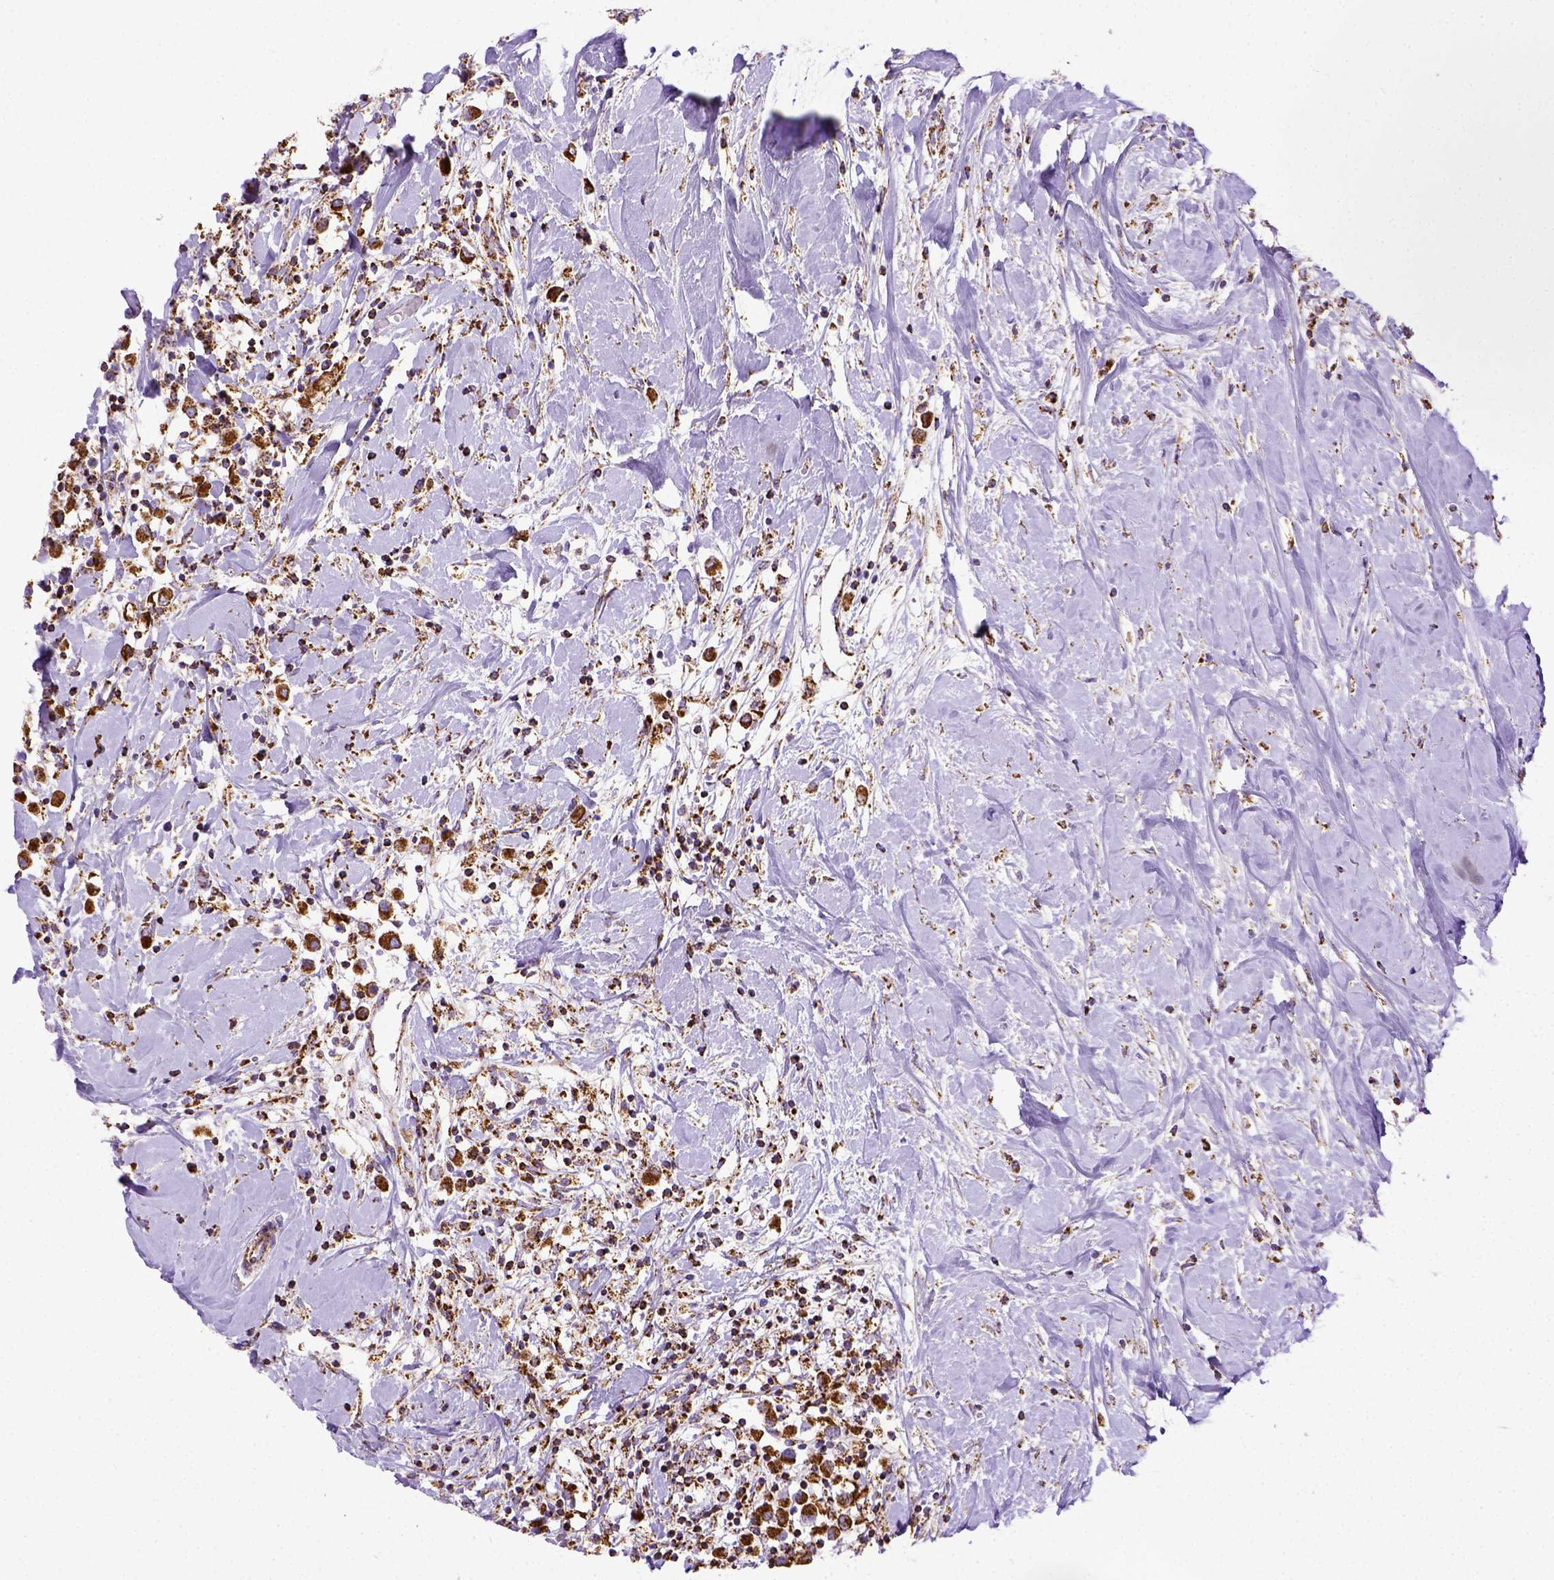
{"staining": {"intensity": "strong", "quantity": ">75%", "location": "cytoplasmic/membranous"}, "tissue": "breast cancer", "cell_type": "Tumor cells", "image_type": "cancer", "snomed": [{"axis": "morphology", "description": "Duct carcinoma"}, {"axis": "topography", "description": "Breast"}], "caption": "The micrograph demonstrates staining of breast cancer (intraductal carcinoma), revealing strong cytoplasmic/membranous protein positivity (brown color) within tumor cells.", "gene": "MT-CO1", "patient": {"sex": "female", "age": 61}}